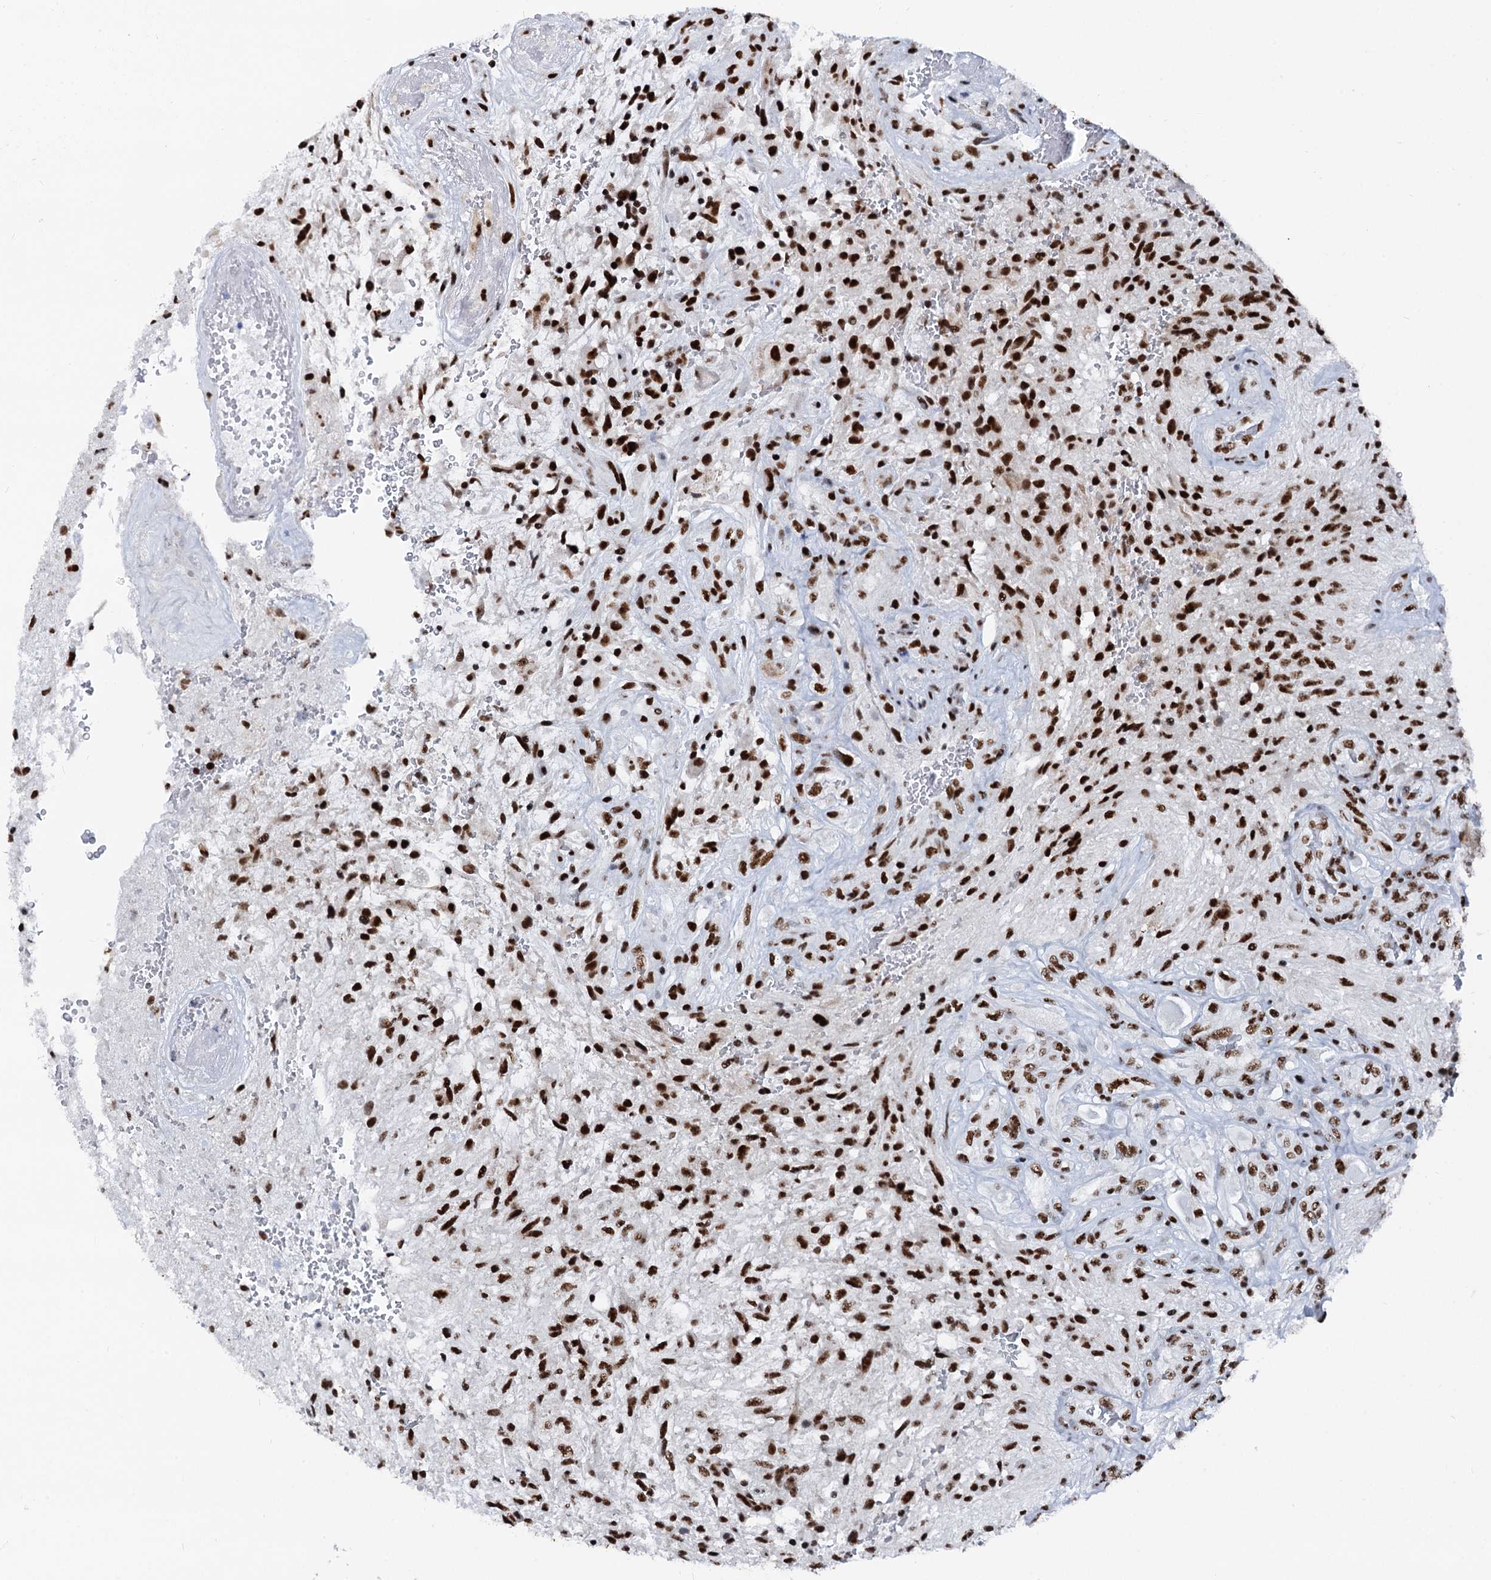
{"staining": {"intensity": "strong", "quantity": ">75%", "location": "nuclear"}, "tissue": "glioma", "cell_type": "Tumor cells", "image_type": "cancer", "snomed": [{"axis": "morphology", "description": "Glioma, malignant, High grade"}, {"axis": "topography", "description": "Brain"}], "caption": "Tumor cells display high levels of strong nuclear staining in about >75% of cells in human malignant high-grade glioma.", "gene": "DDX23", "patient": {"sex": "male", "age": 56}}